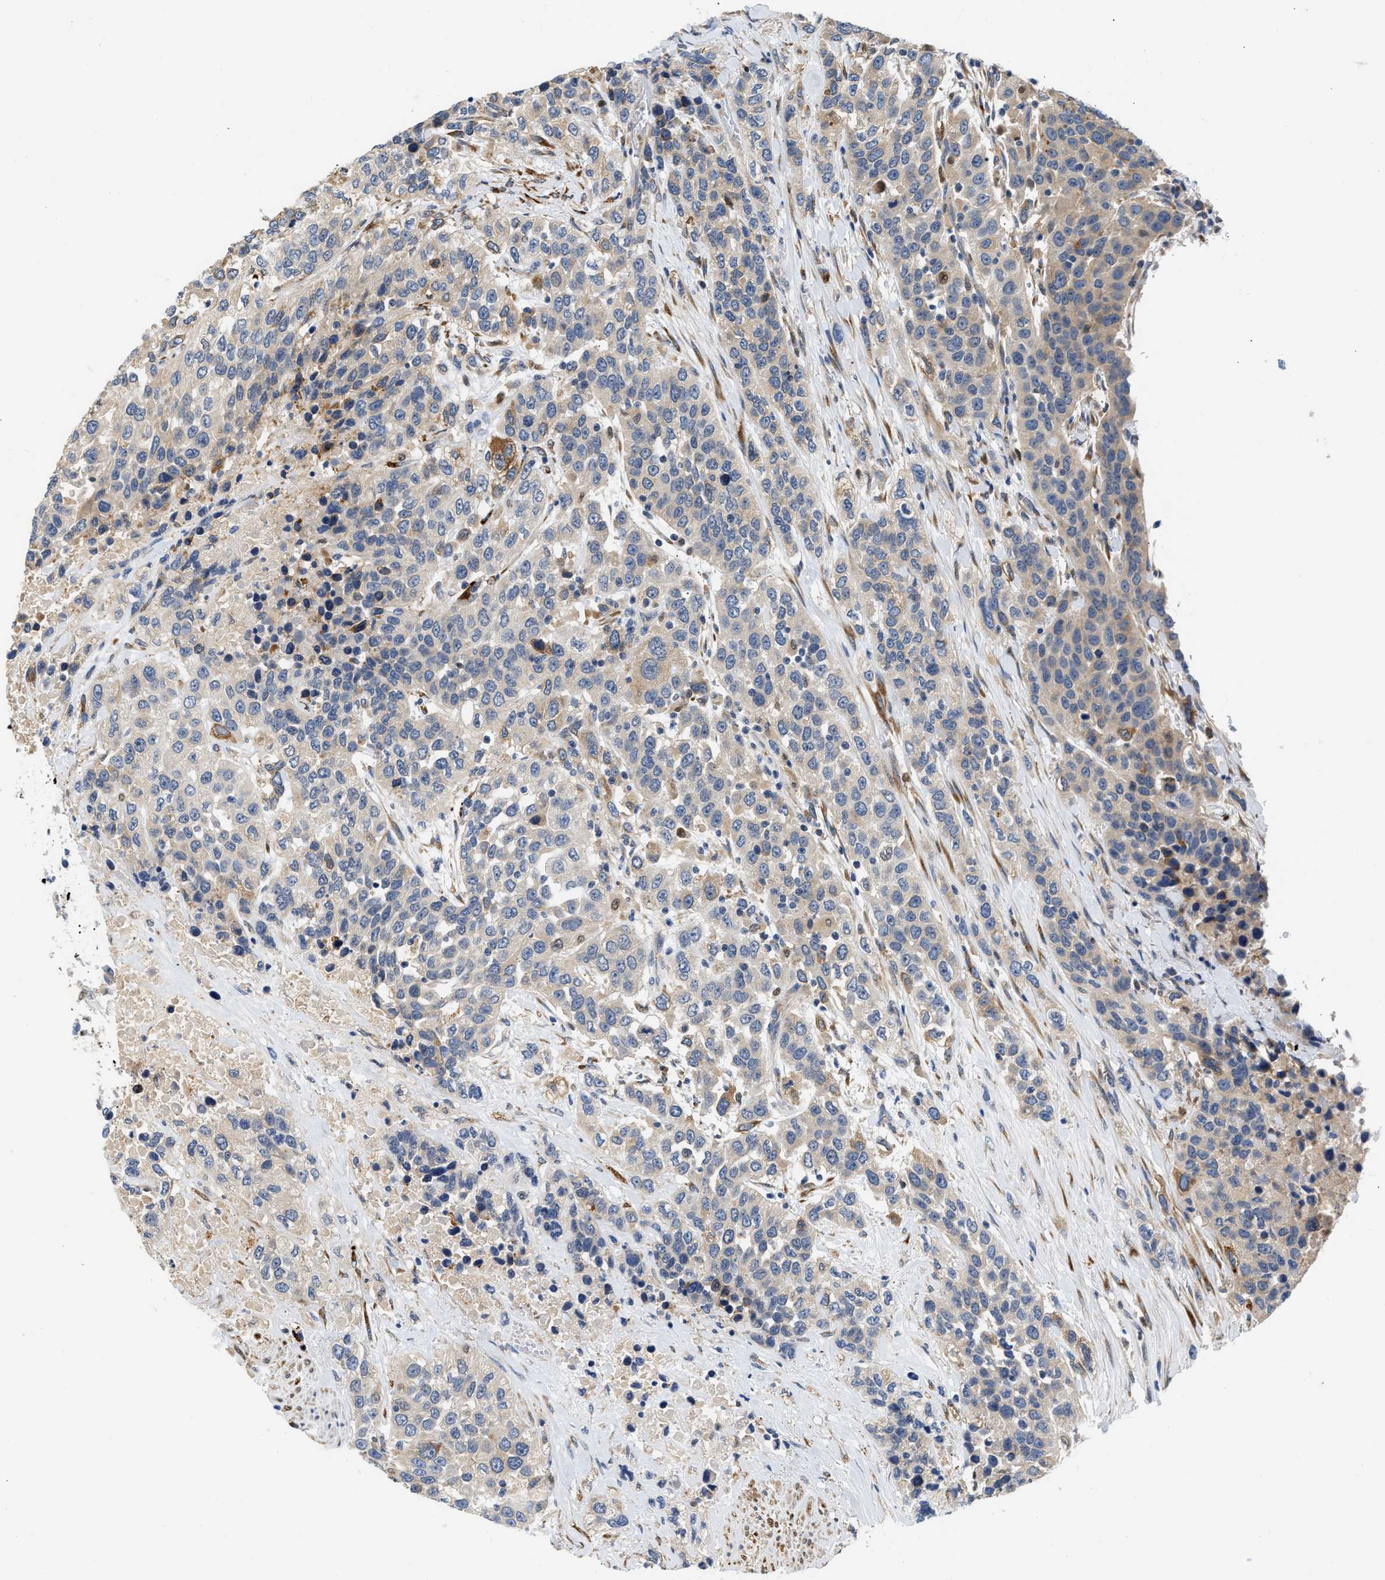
{"staining": {"intensity": "weak", "quantity": "<25%", "location": "cytoplasmic/membranous"}, "tissue": "urothelial cancer", "cell_type": "Tumor cells", "image_type": "cancer", "snomed": [{"axis": "morphology", "description": "Urothelial carcinoma, High grade"}, {"axis": "topography", "description": "Urinary bladder"}], "caption": "High magnification brightfield microscopy of urothelial cancer stained with DAB (3,3'-diaminobenzidine) (brown) and counterstained with hematoxylin (blue): tumor cells show no significant positivity.", "gene": "PPM1L", "patient": {"sex": "female", "age": 80}}